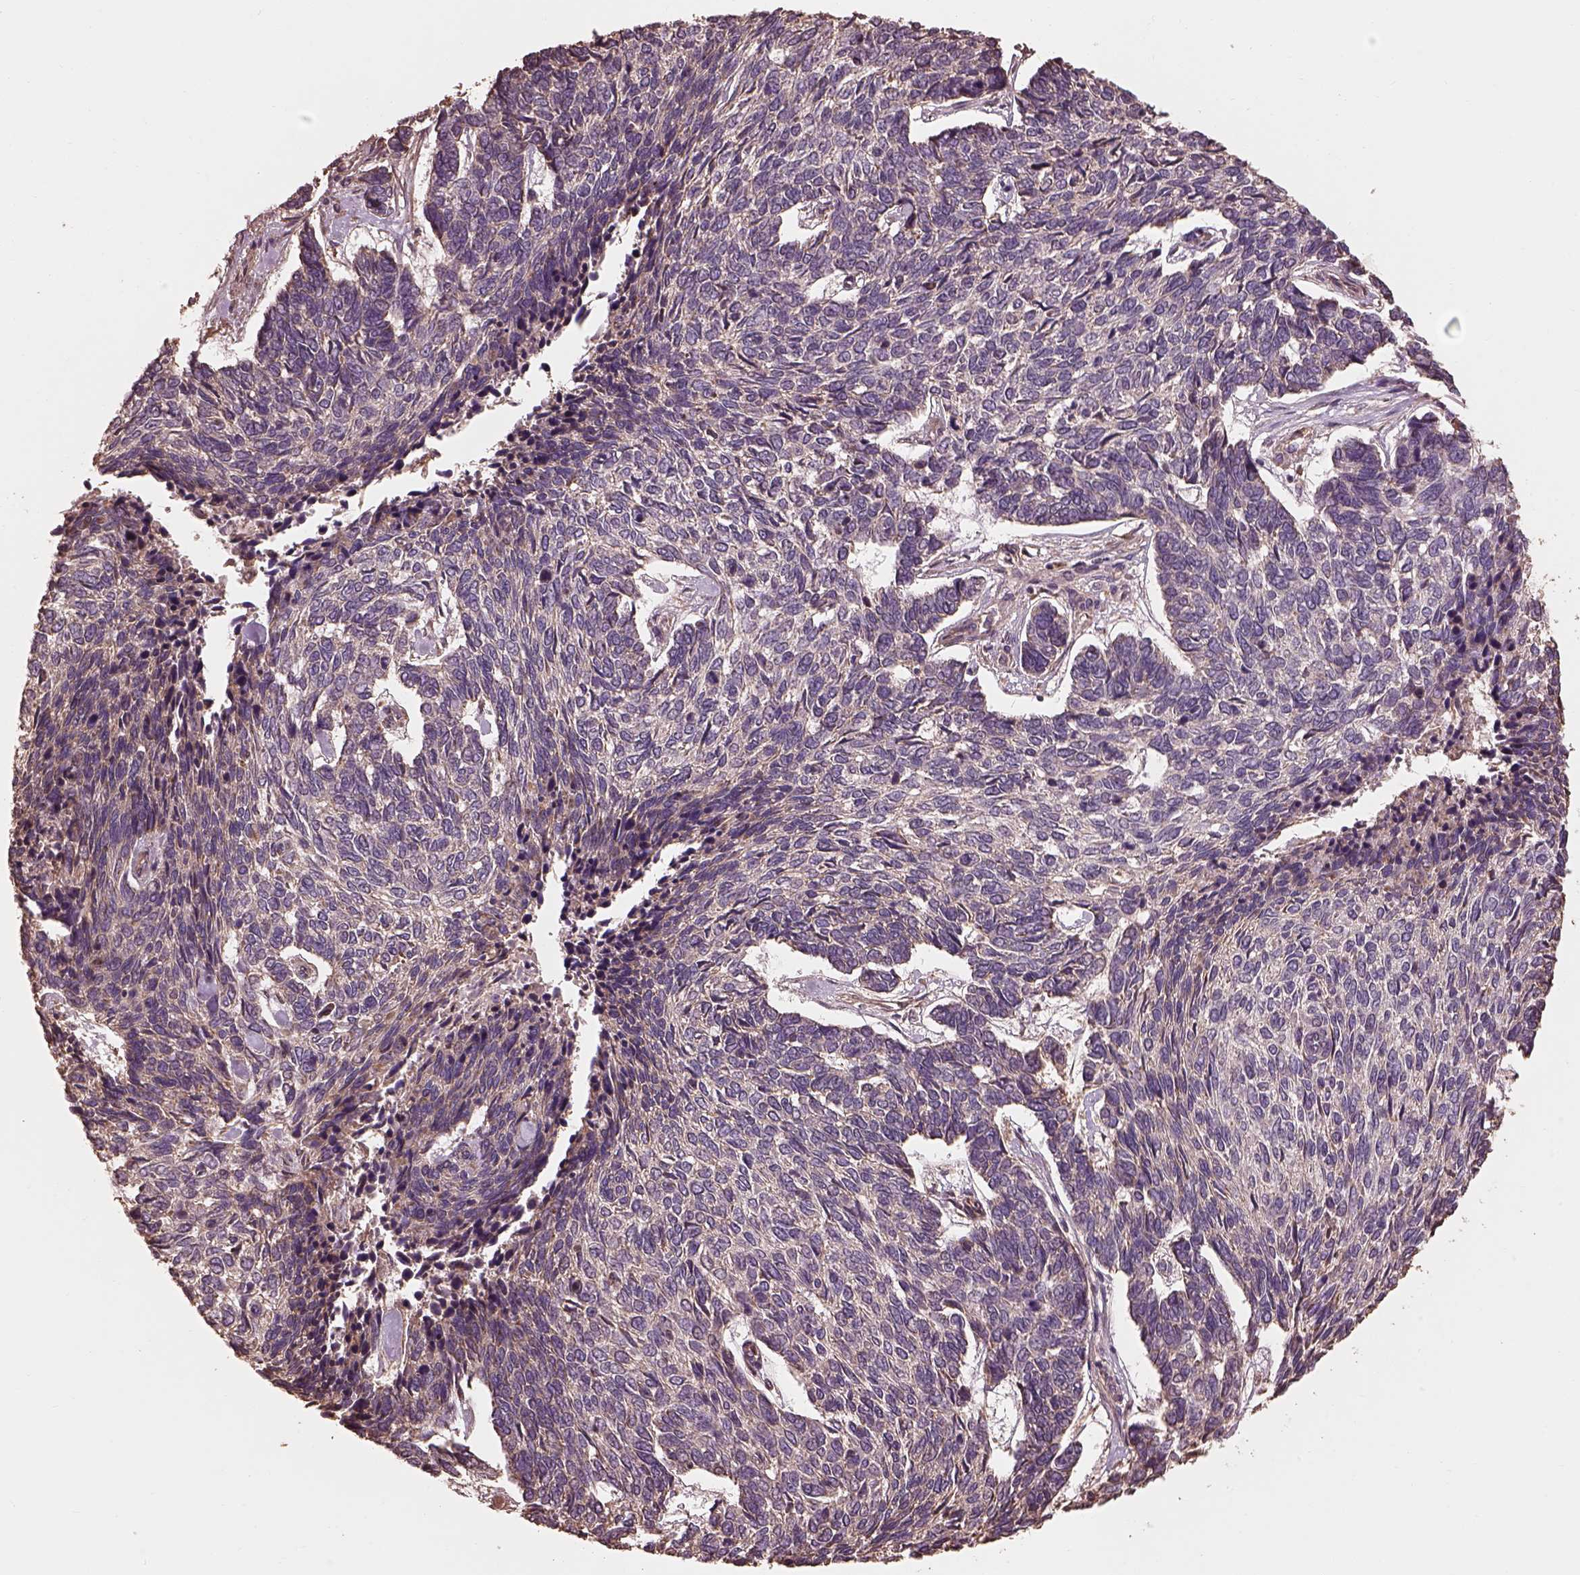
{"staining": {"intensity": "negative", "quantity": "none", "location": "none"}, "tissue": "skin cancer", "cell_type": "Tumor cells", "image_type": "cancer", "snomed": [{"axis": "morphology", "description": "Basal cell carcinoma"}, {"axis": "topography", "description": "Skin"}], "caption": "Immunohistochemistry (IHC) histopathology image of neoplastic tissue: skin cancer stained with DAB (3,3'-diaminobenzidine) demonstrates no significant protein positivity in tumor cells. The staining was performed using DAB (3,3'-diaminobenzidine) to visualize the protein expression in brown, while the nuclei were stained in blue with hematoxylin (Magnification: 20x).", "gene": "METTL4", "patient": {"sex": "female", "age": 65}}